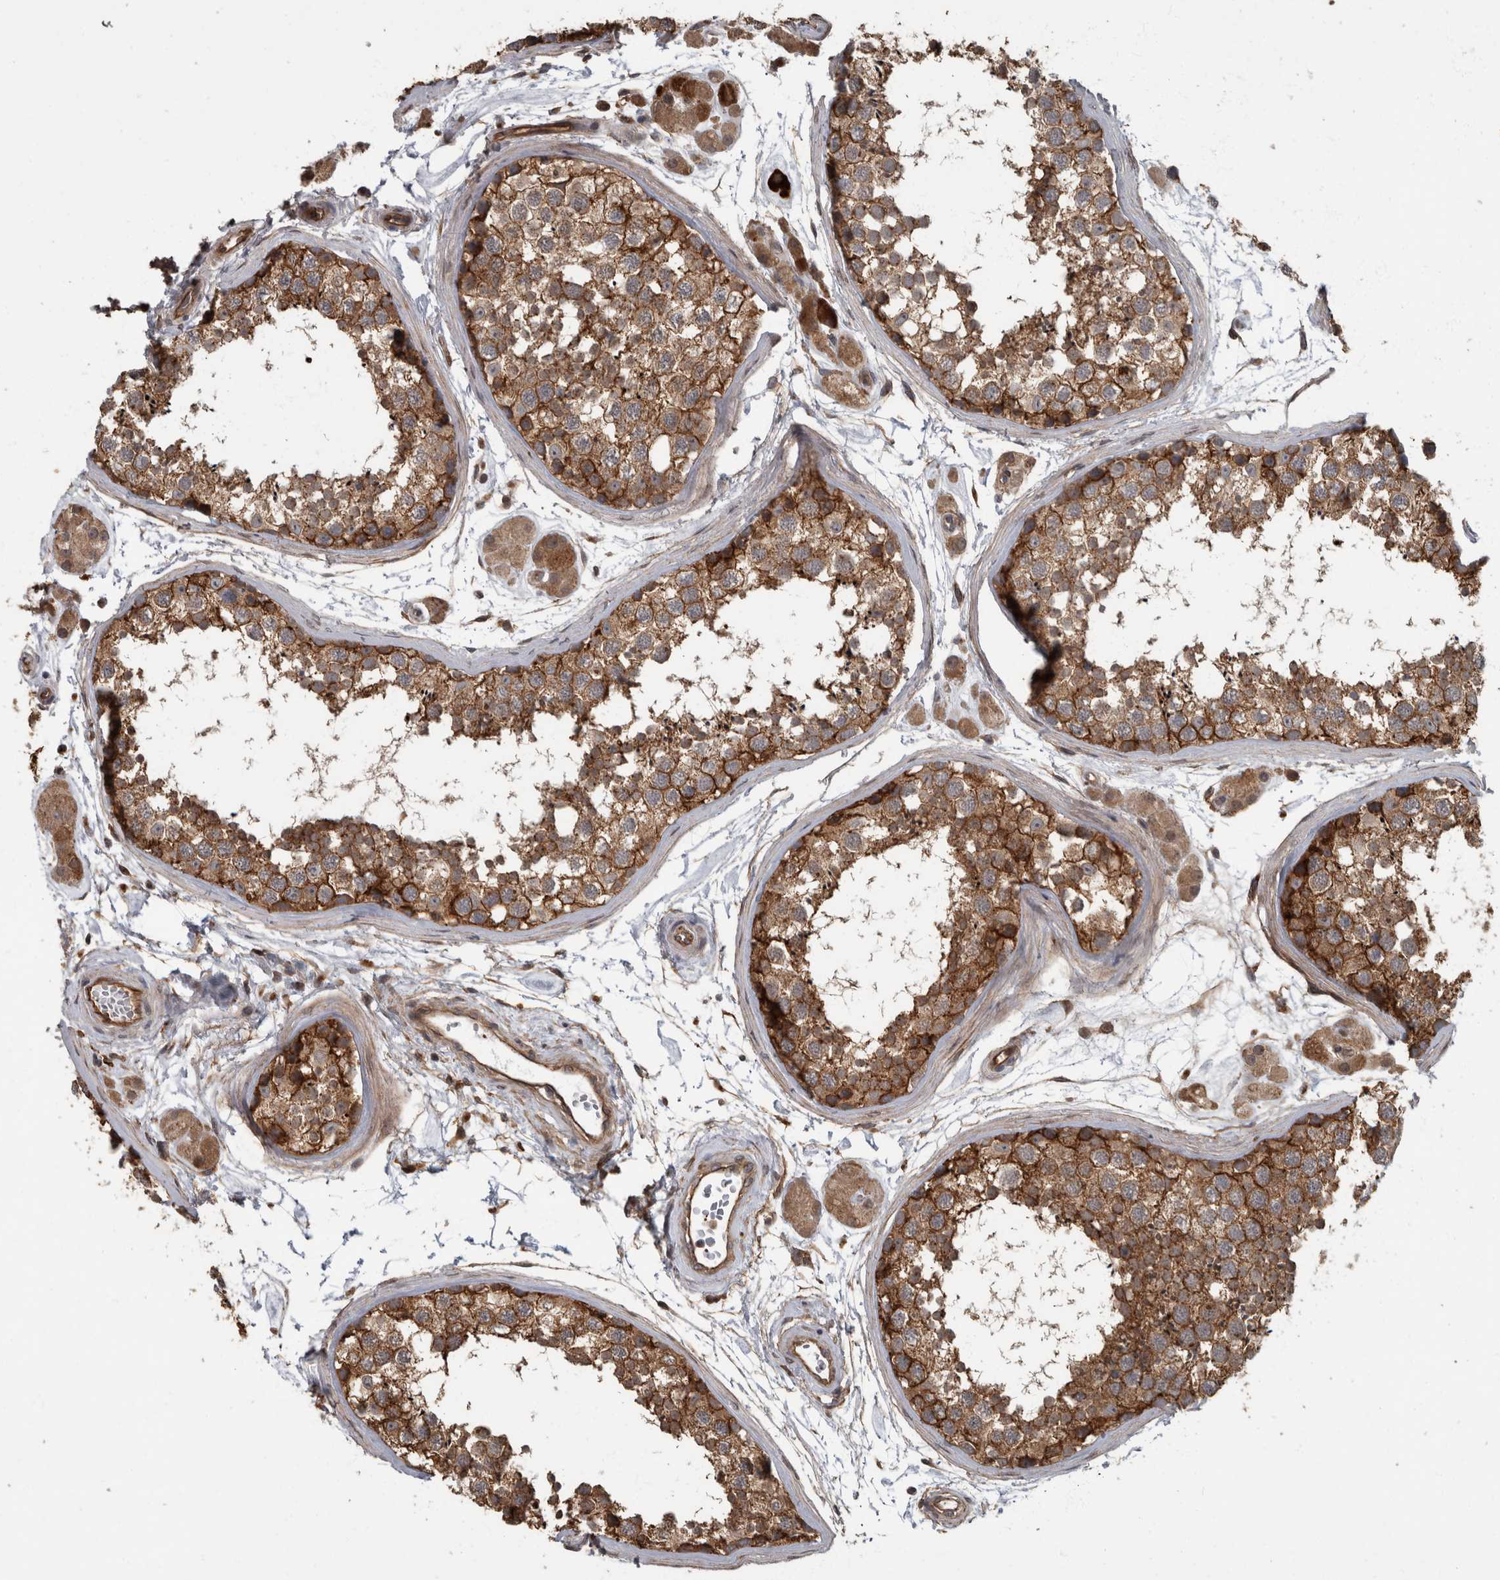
{"staining": {"intensity": "moderate", "quantity": ">75%", "location": "cytoplasmic/membranous"}, "tissue": "testis", "cell_type": "Cells in seminiferous ducts", "image_type": "normal", "snomed": [{"axis": "morphology", "description": "Normal tissue, NOS"}, {"axis": "topography", "description": "Testis"}], "caption": "Immunohistochemistry (IHC) (DAB (3,3'-diaminobenzidine)) staining of benign testis shows moderate cytoplasmic/membranous protein positivity in approximately >75% of cells in seminiferous ducts.", "gene": "VEGFD", "patient": {"sex": "male", "age": 56}}